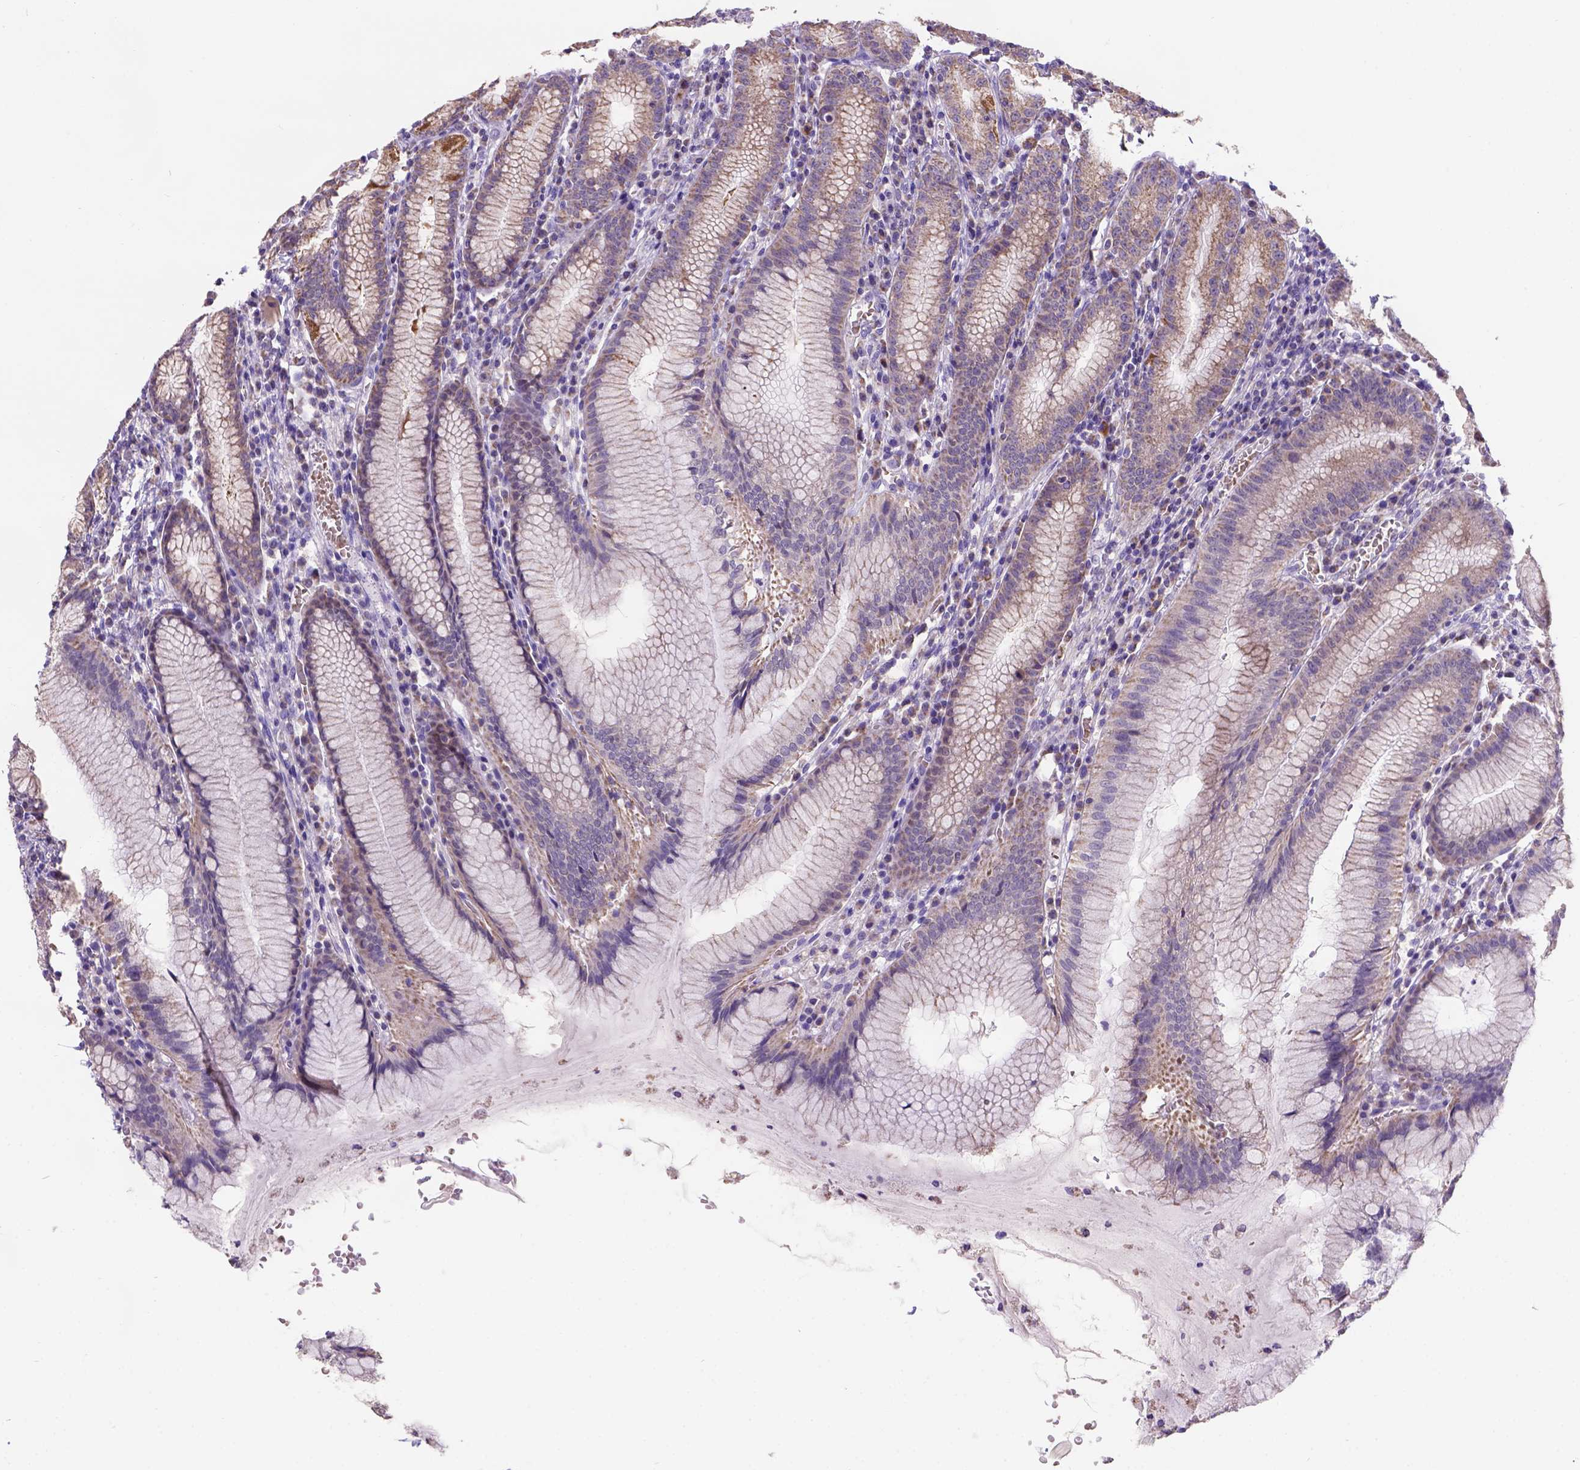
{"staining": {"intensity": "strong", "quantity": "25%-75%", "location": "cytoplasmic/membranous"}, "tissue": "stomach", "cell_type": "Glandular cells", "image_type": "normal", "snomed": [{"axis": "morphology", "description": "Normal tissue, NOS"}, {"axis": "topography", "description": "Stomach"}], "caption": "Immunohistochemical staining of normal stomach reveals 25%-75% levels of strong cytoplasmic/membranous protein staining in about 25%-75% of glandular cells.", "gene": "L2HGDH", "patient": {"sex": "male", "age": 55}}